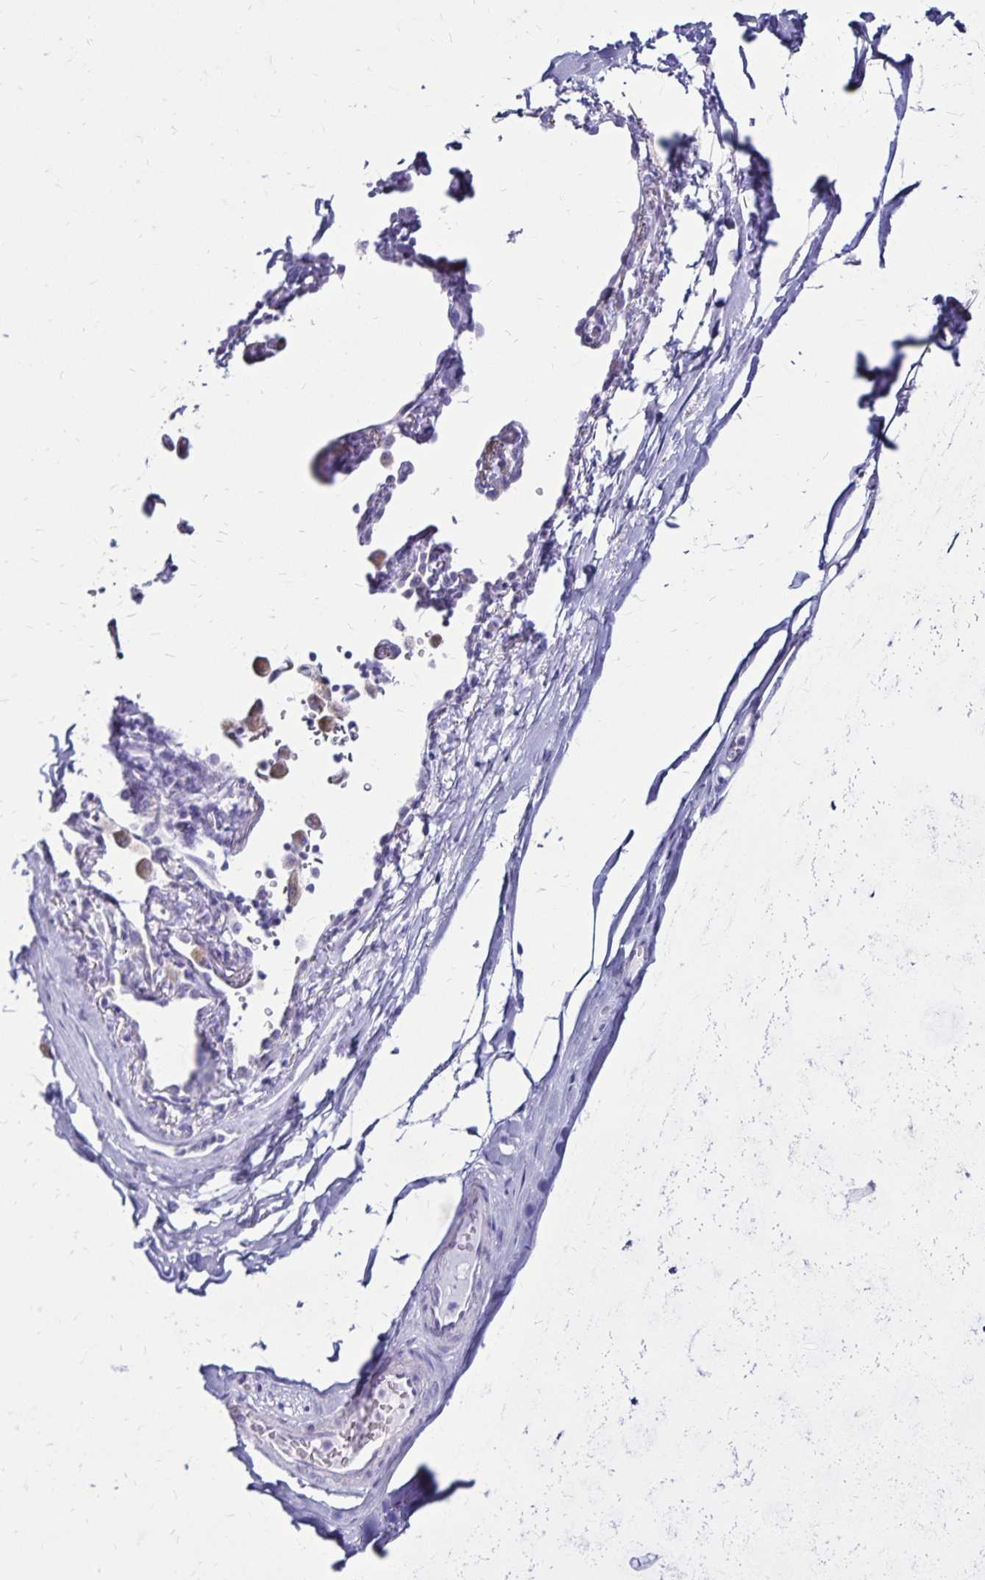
{"staining": {"intensity": "negative", "quantity": "none", "location": "none"}, "tissue": "adipose tissue", "cell_type": "Adipocytes", "image_type": "normal", "snomed": [{"axis": "morphology", "description": "Normal tissue, NOS"}, {"axis": "topography", "description": "Cartilage tissue"}, {"axis": "topography", "description": "Bronchus"}], "caption": "A micrograph of human adipose tissue is negative for staining in adipocytes. (Immunohistochemistry, brightfield microscopy, high magnification).", "gene": "LIN28B", "patient": {"sex": "male", "age": 64}}